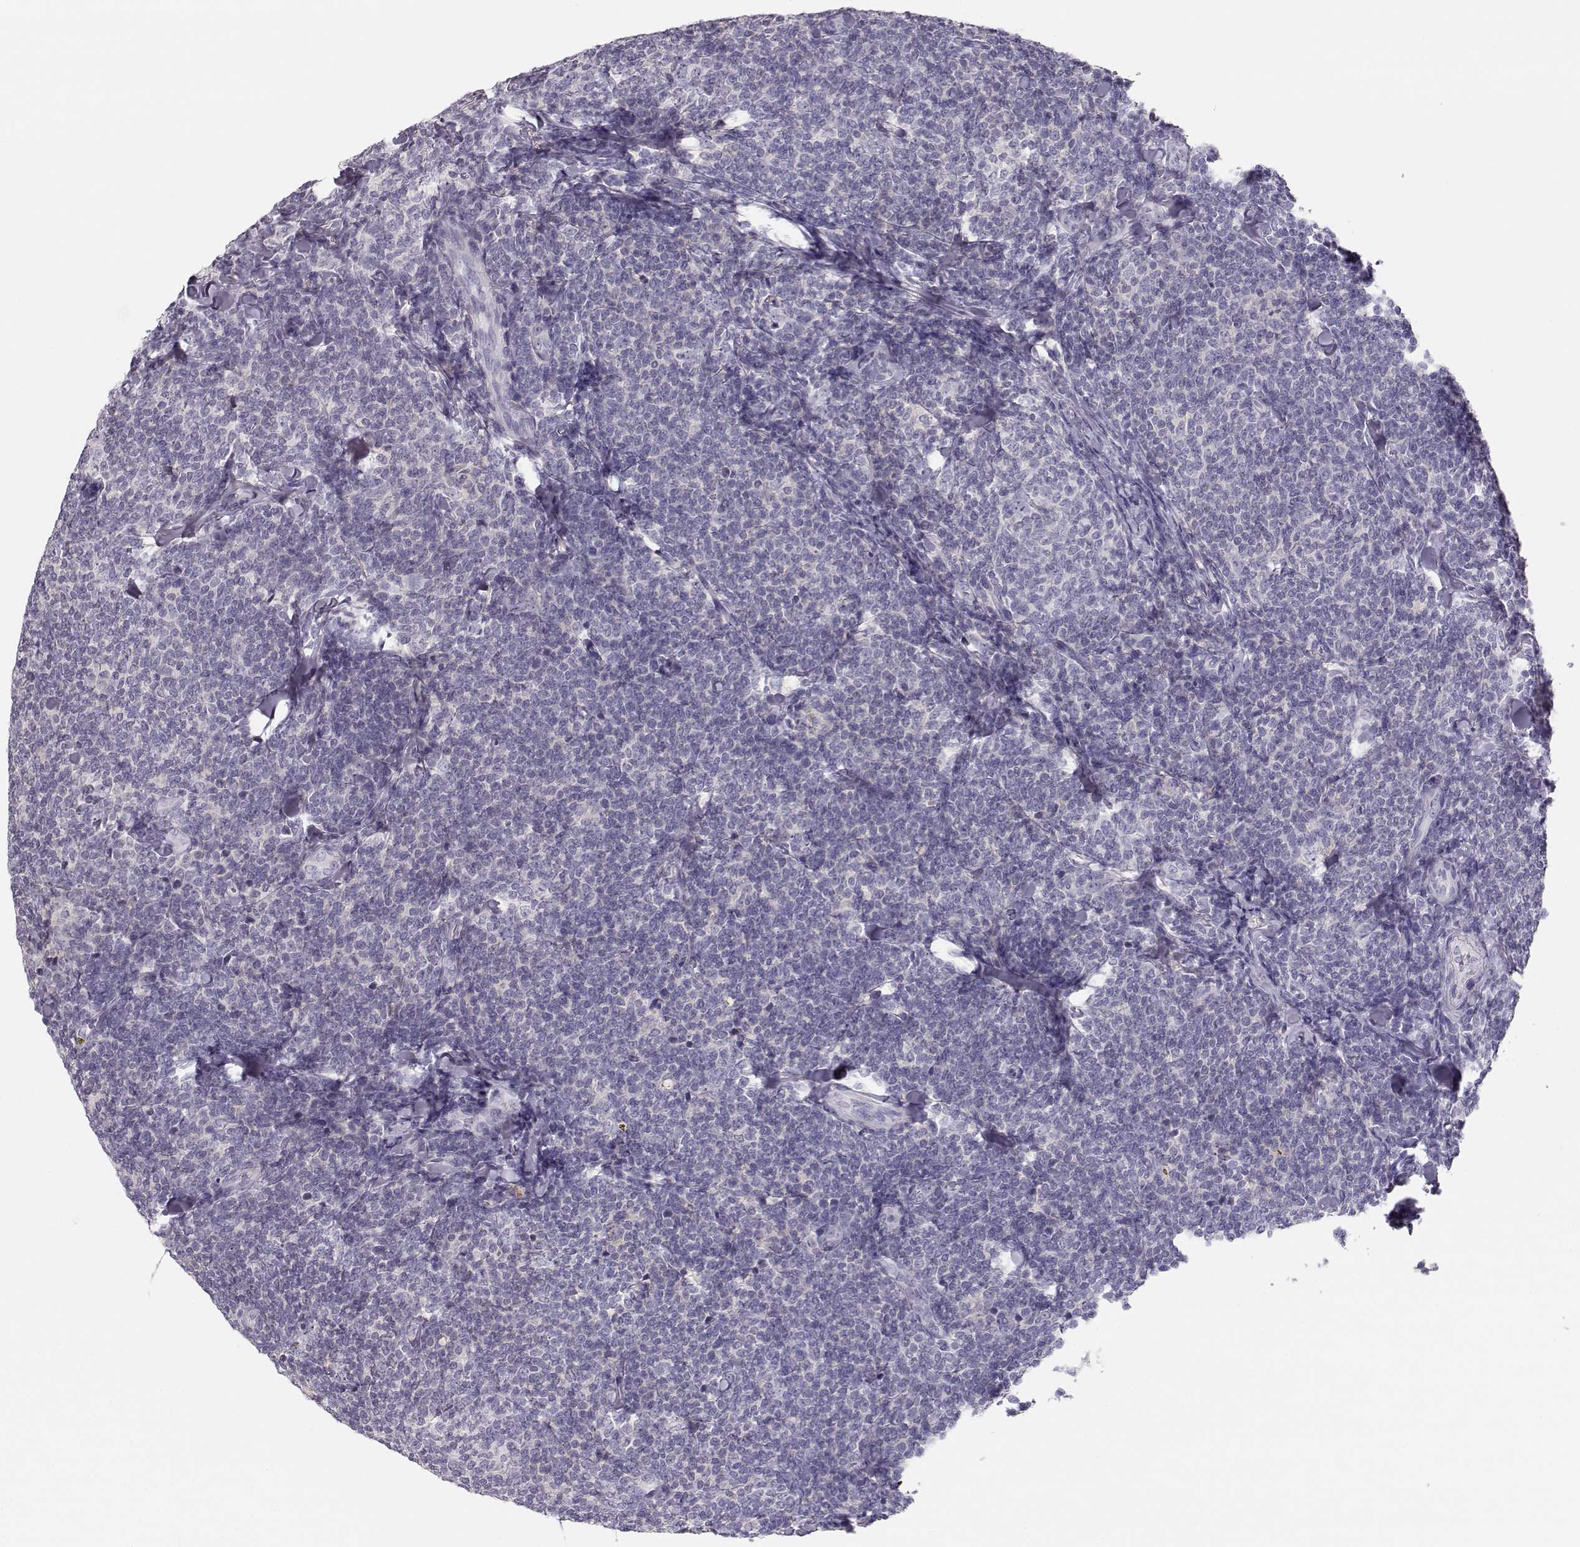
{"staining": {"intensity": "negative", "quantity": "none", "location": "none"}, "tissue": "lymphoma", "cell_type": "Tumor cells", "image_type": "cancer", "snomed": [{"axis": "morphology", "description": "Malignant lymphoma, non-Hodgkin's type, Low grade"}, {"axis": "topography", "description": "Lymph node"}], "caption": "IHC of low-grade malignant lymphoma, non-Hodgkin's type displays no staining in tumor cells. Brightfield microscopy of immunohistochemistry (IHC) stained with DAB (brown) and hematoxylin (blue), captured at high magnification.", "gene": "LEPR", "patient": {"sex": "female", "age": 56}}